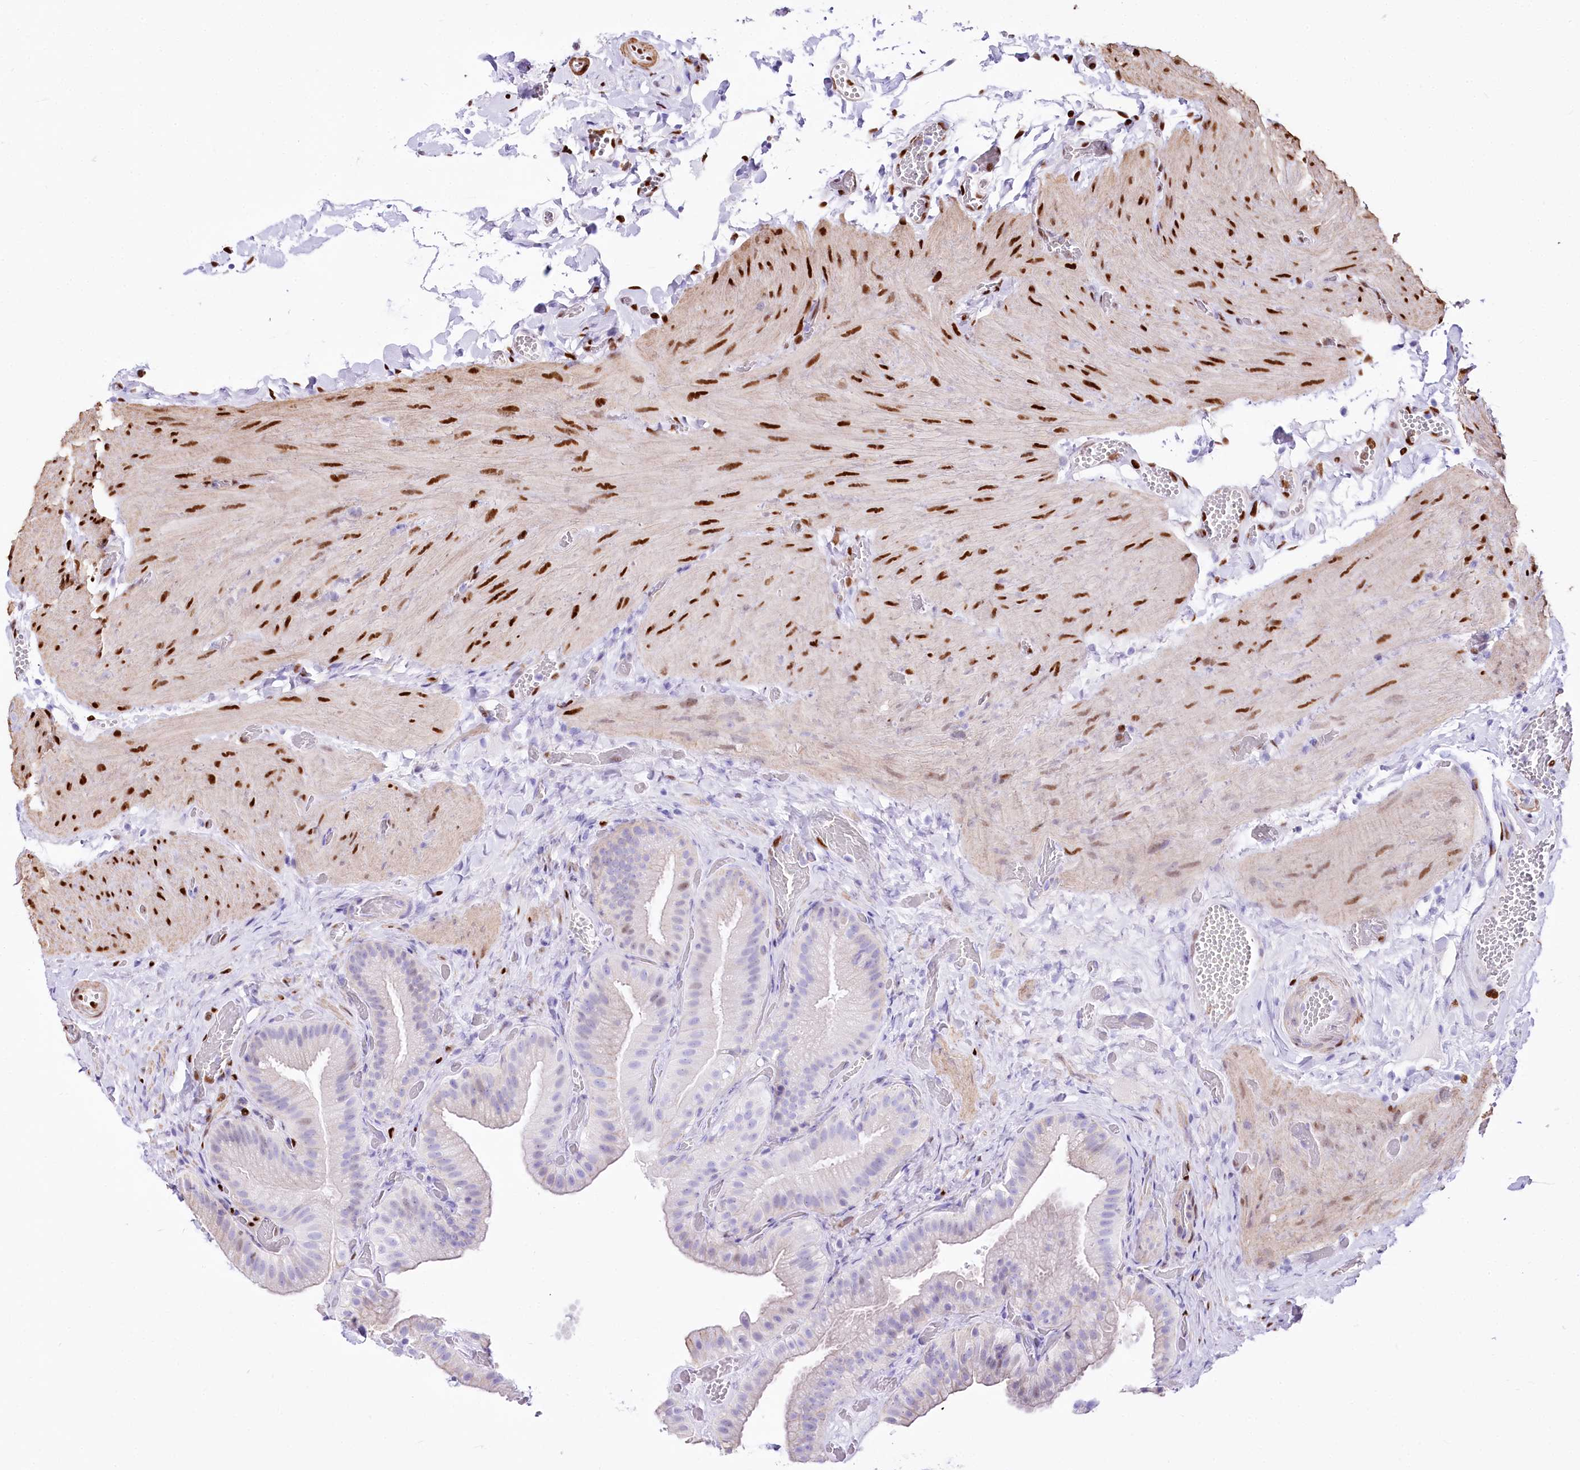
{"staining": {"intensity": "negative", "quantity": "none", "location": "none"}, "tissue": "gallbladder", "cell_type": "Glandular cells", "image_type": "normal", "snomed": [{"axis": "morphology", "description": "Normal tissue, NOS"}, {"axis": "topography", "description": "Gallbladder"}], "caption": "A micrograph of gallbladder stained for a protein demonstrates no brown staining in glandular cells.", "gene": "PTMS", "patient": {"sex": "female", "age": 64}}